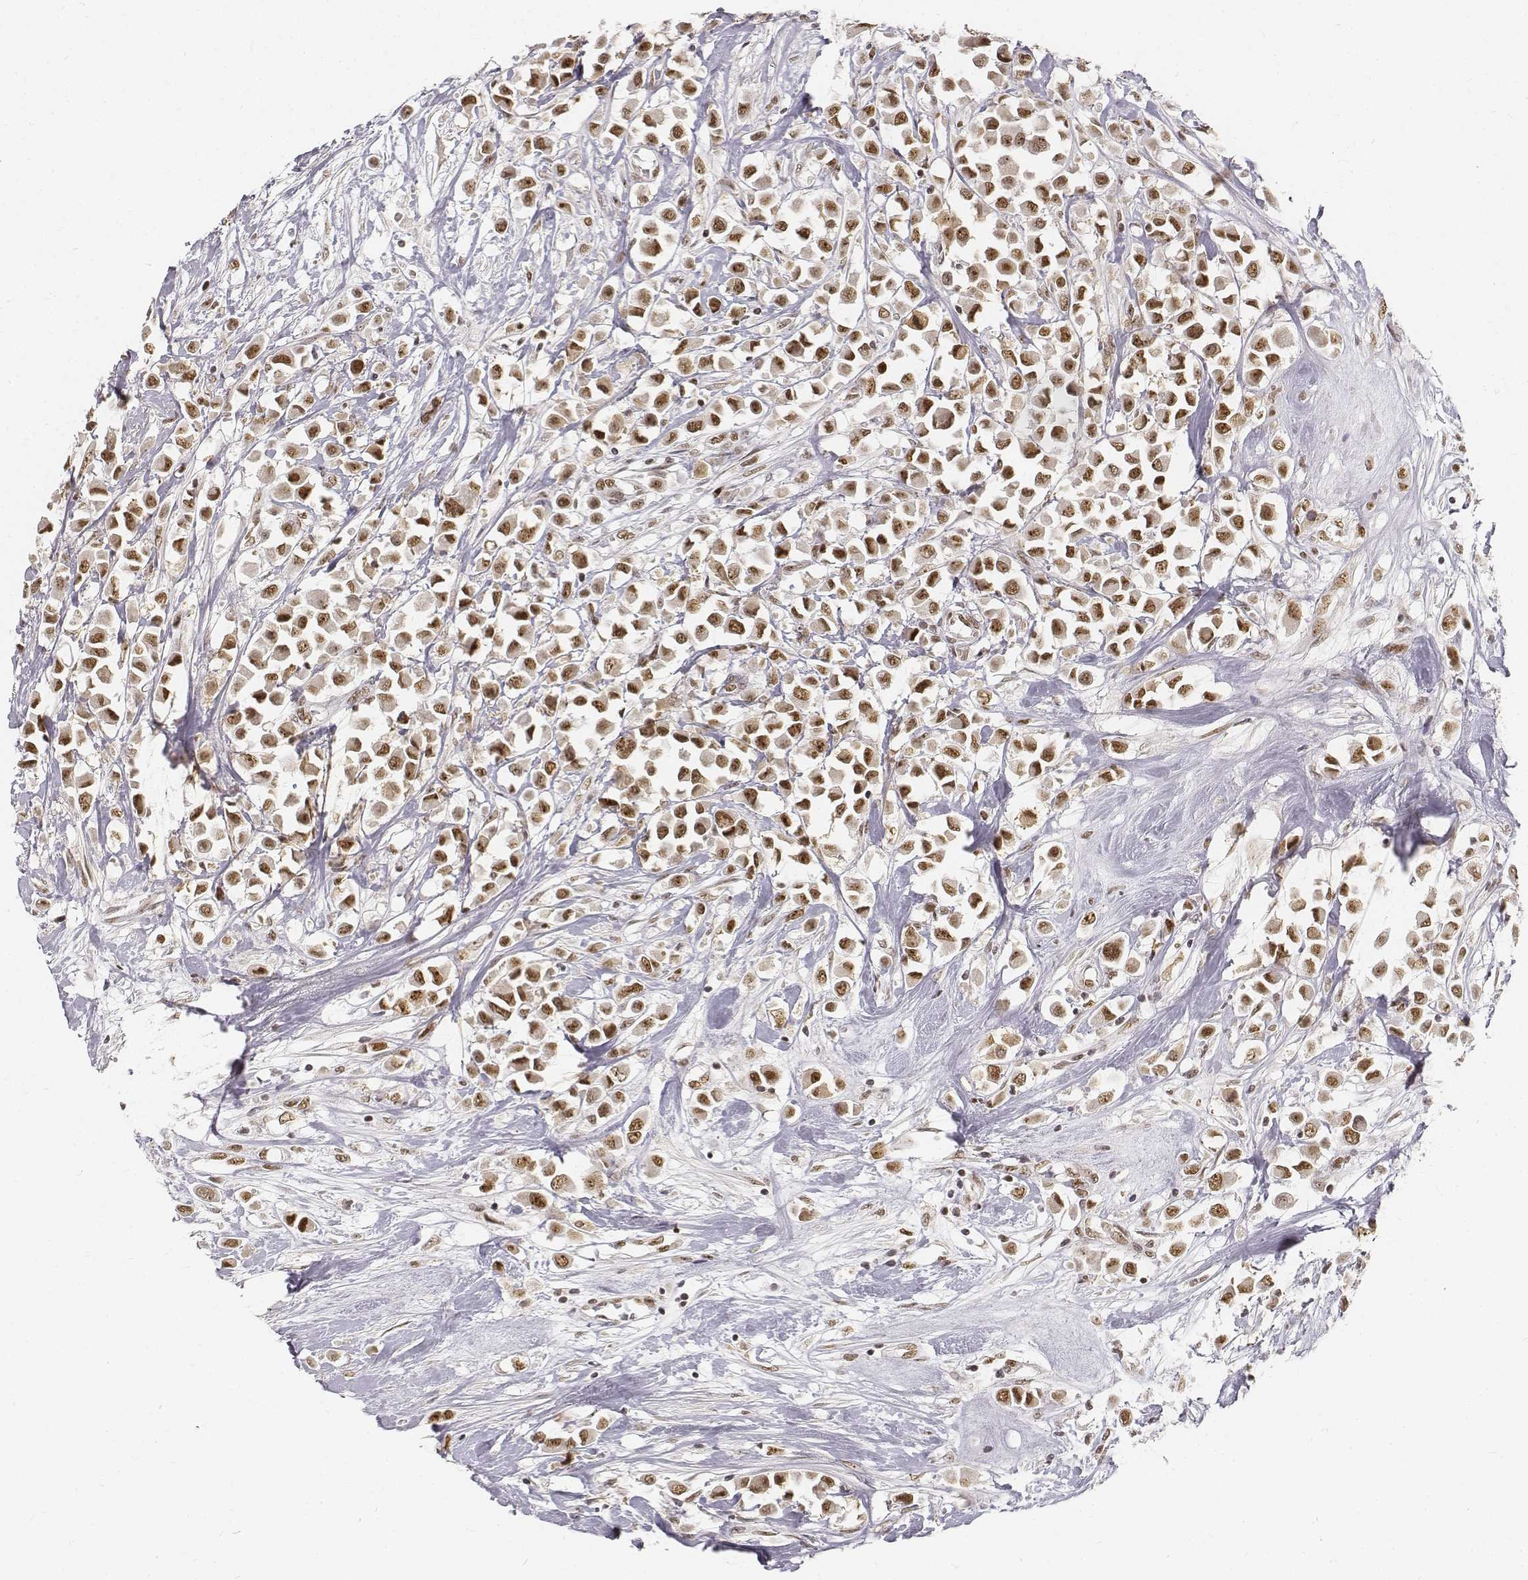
{"staining": {"intensity": "strong", "quantity": ">75%", "location": "nuclear"}, "tissue": "breast cancer", "cell_type": "Tumor cells", "image_type": "cancer", "snomed": [{"axis": "morphology", "description": "Duct carcinoma"}, {"axis": "topography", "description": "Breast"}], "caption": "Tumor cells reveal high levels of strong nuclear staining in approximately >75% of cells in human infiltrating ductal carcinoma (breast).", "gene": "PHF6", "patient": {"sex": "female", "age": 61}}